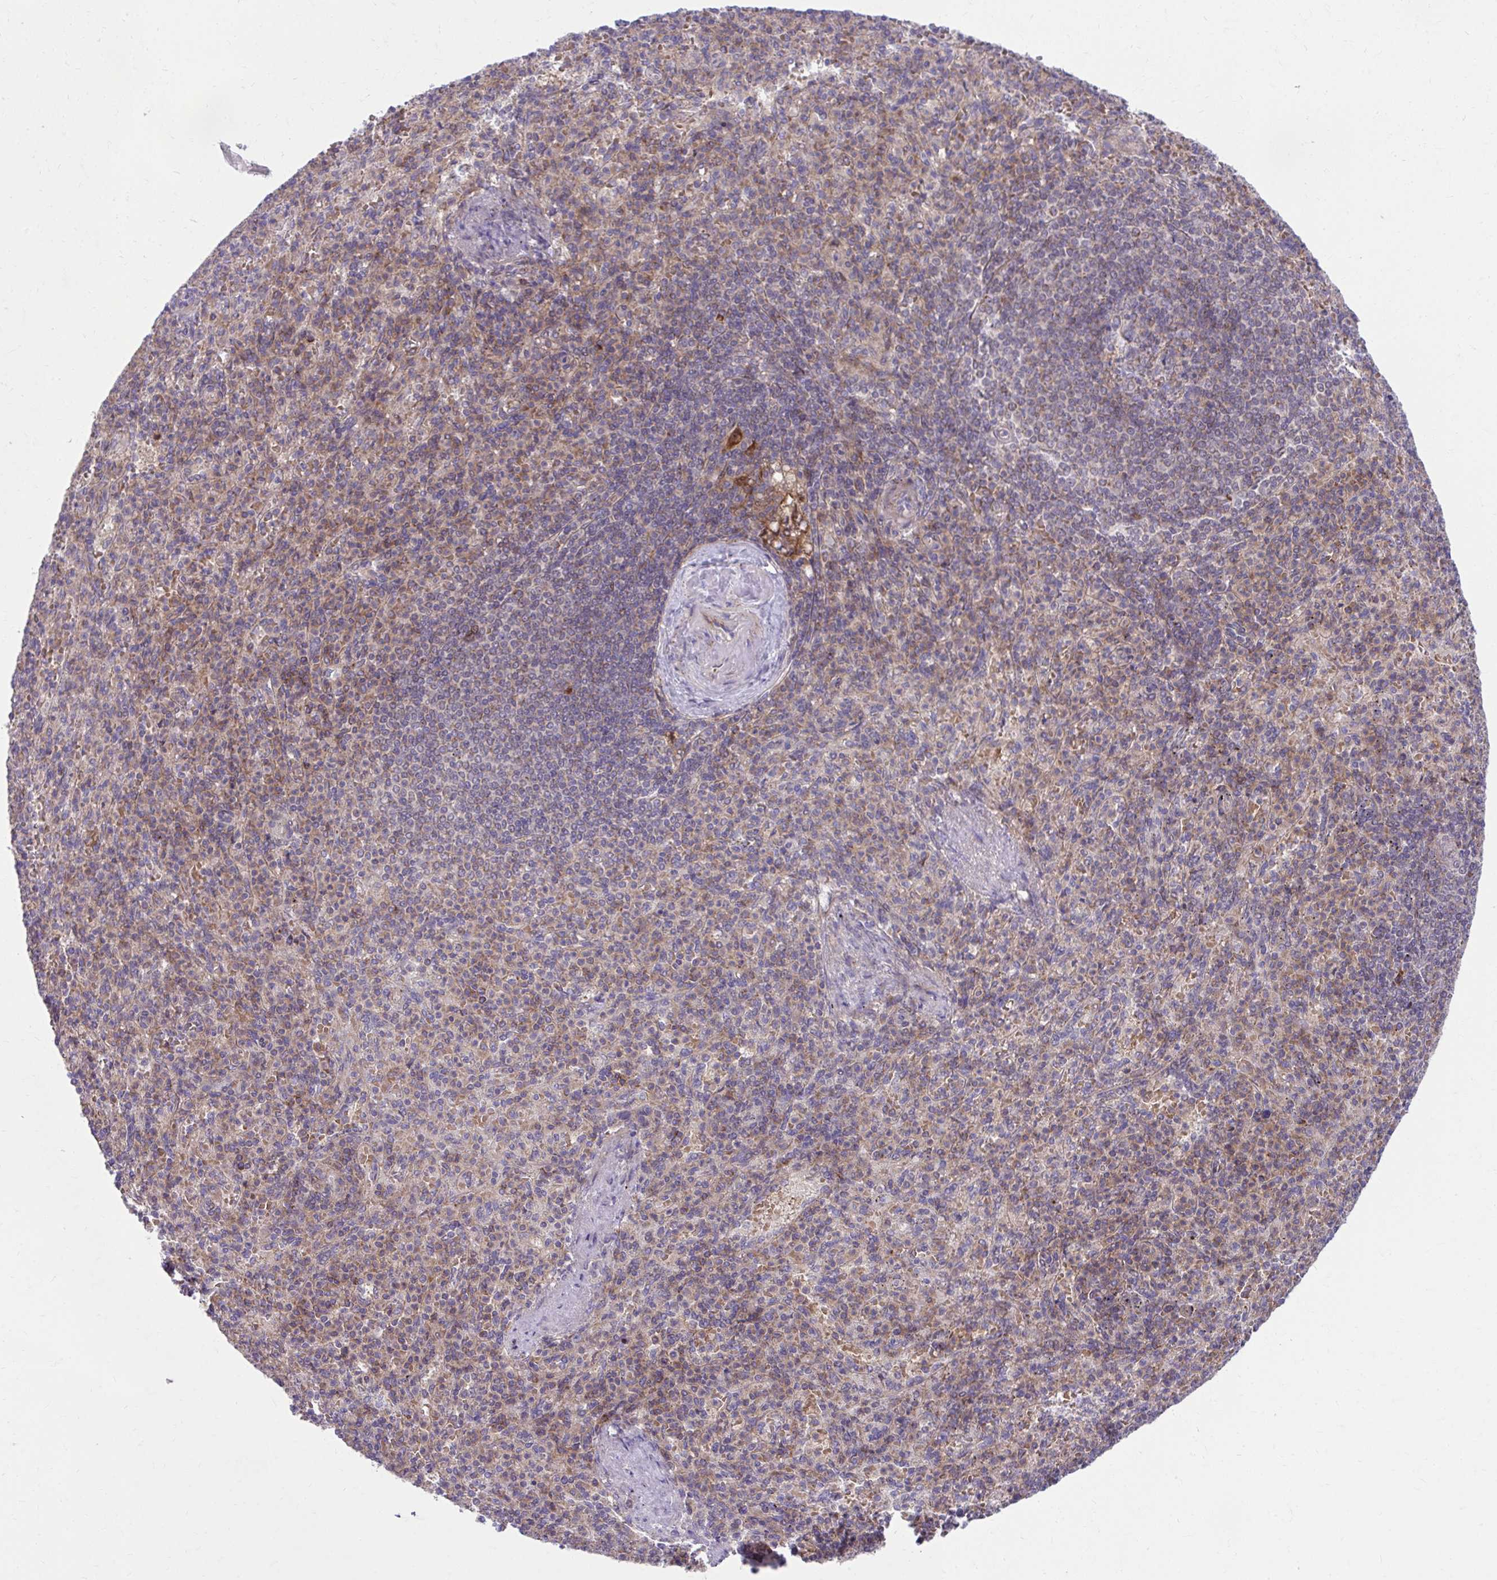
{"staining": {"intensity": "weak", "quantity": "<25%", "location": "cytoplasmic/membranous"}, "tissue": "spleen", "cell_type": "Cells in red pulp", "image_type": "normal", "snomed": [{"axis": "morphology", "description": "Normal tissue, NOS"}, {"axis": "topography", "description": "Spleen"}], "caption": "This is an IHC image of normal human spleen. There is no positivity in cells in red pulp.", "gene": "C16orf54", "patient": {"sex": "female", "age": 74}}